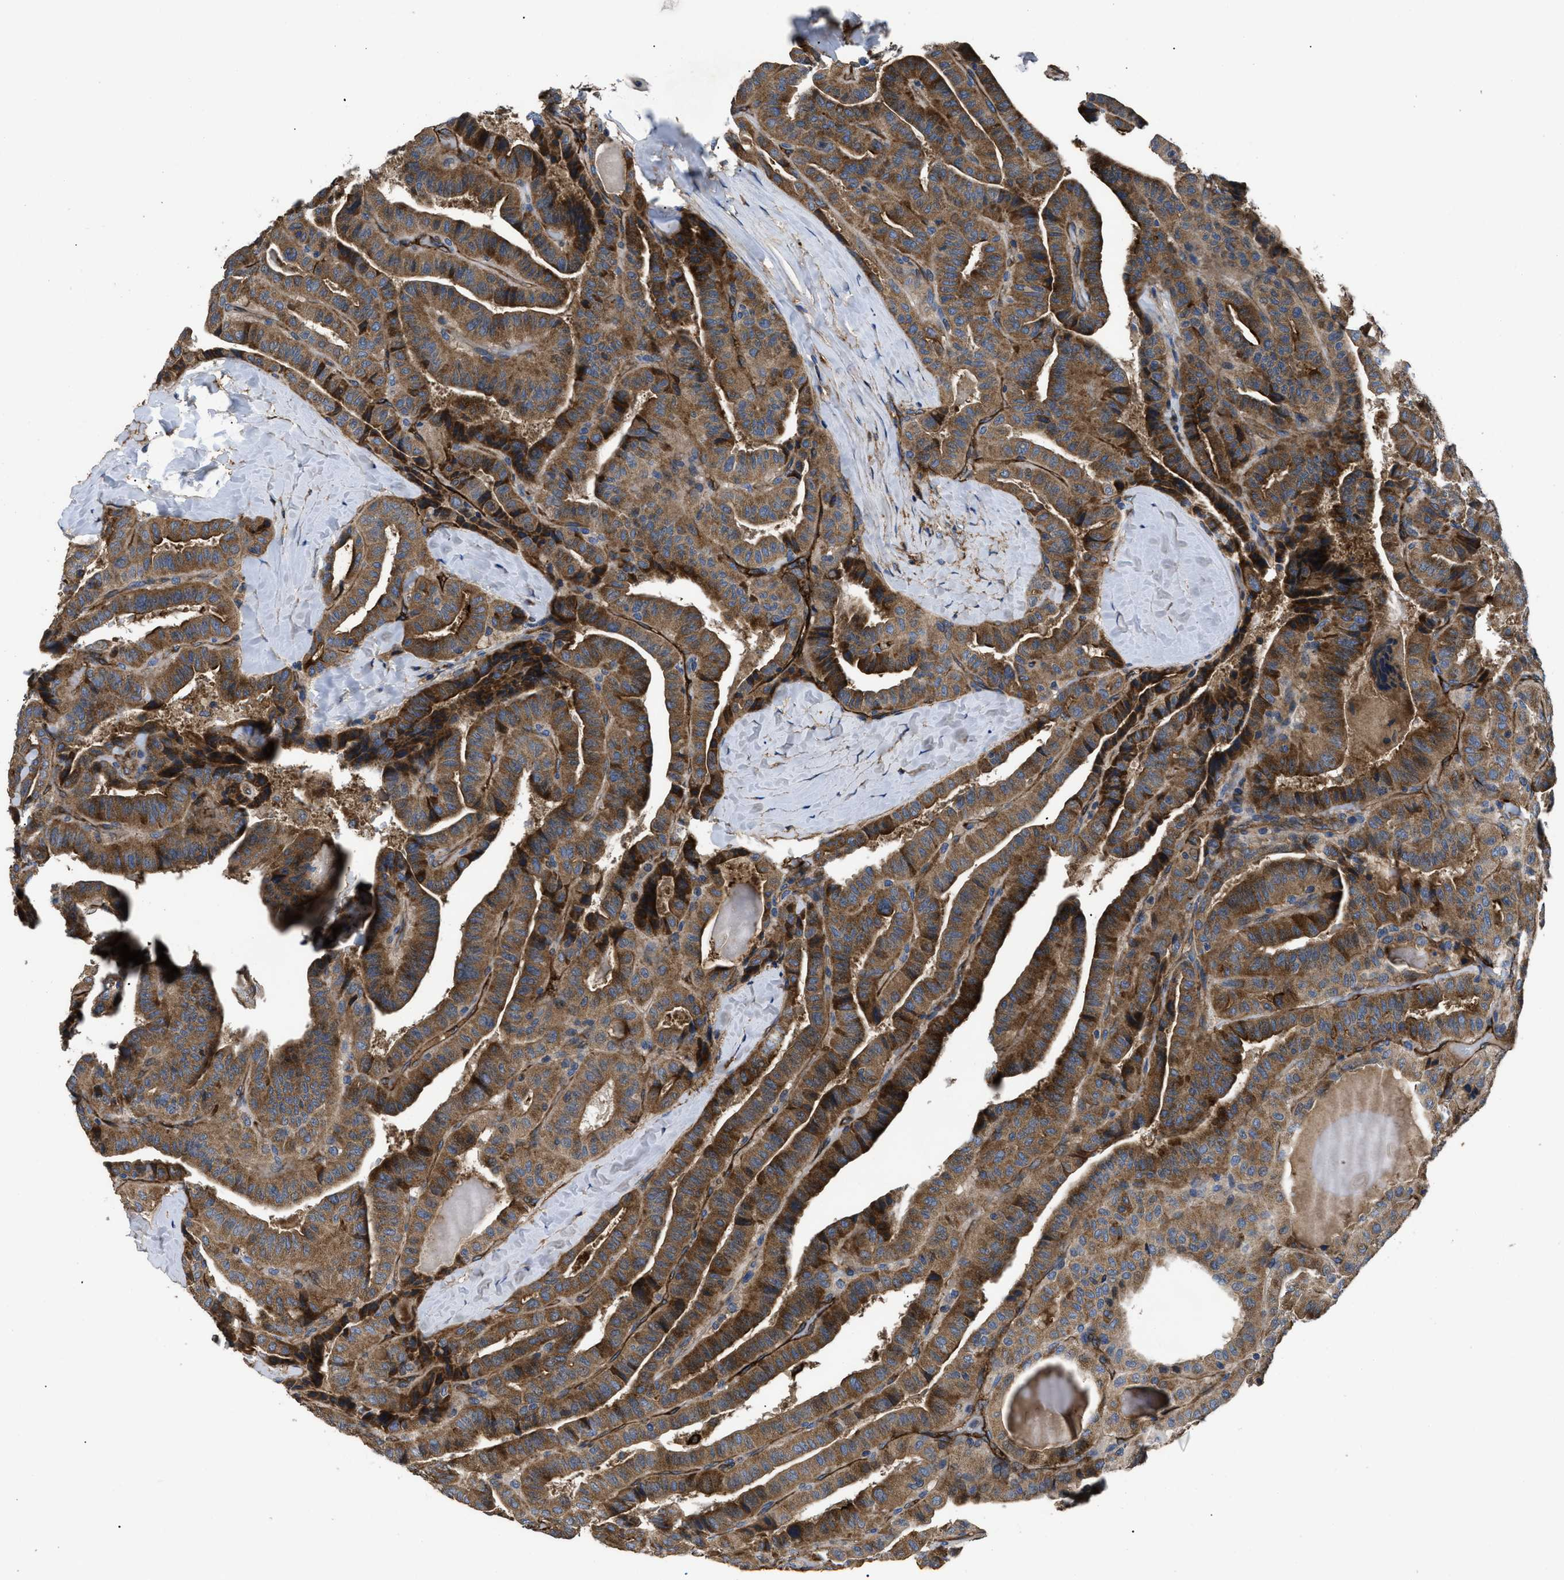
{"staining": {"intensity": "moderate", "quantity": ">75%", "location": "cytoplasmic/membranous"}, "tissue": "thyroid cancer", "cell_type": "Tumor cells", "image_type": "cancer", "snomed": [{"axis": "morphology", "description": "Papillary adenocarcinoma, NOS"}, {"axis": "topography", "description": "Thyroid gland"}], "caption": "Protein analysis of thyroid cancer (papillary adenocarcinoma) tissue shows moderate cytoplasmic/membranous expression in approximately >75% of tumor cells. The protein is stained brown, and the nuclei are stained in blue (DAB (3,3'-diaminobenzidine) IHC with brightfield microscopy, high magnification).", "gene": "NT5E", "patient": {"sex": "male", "age": 77}}